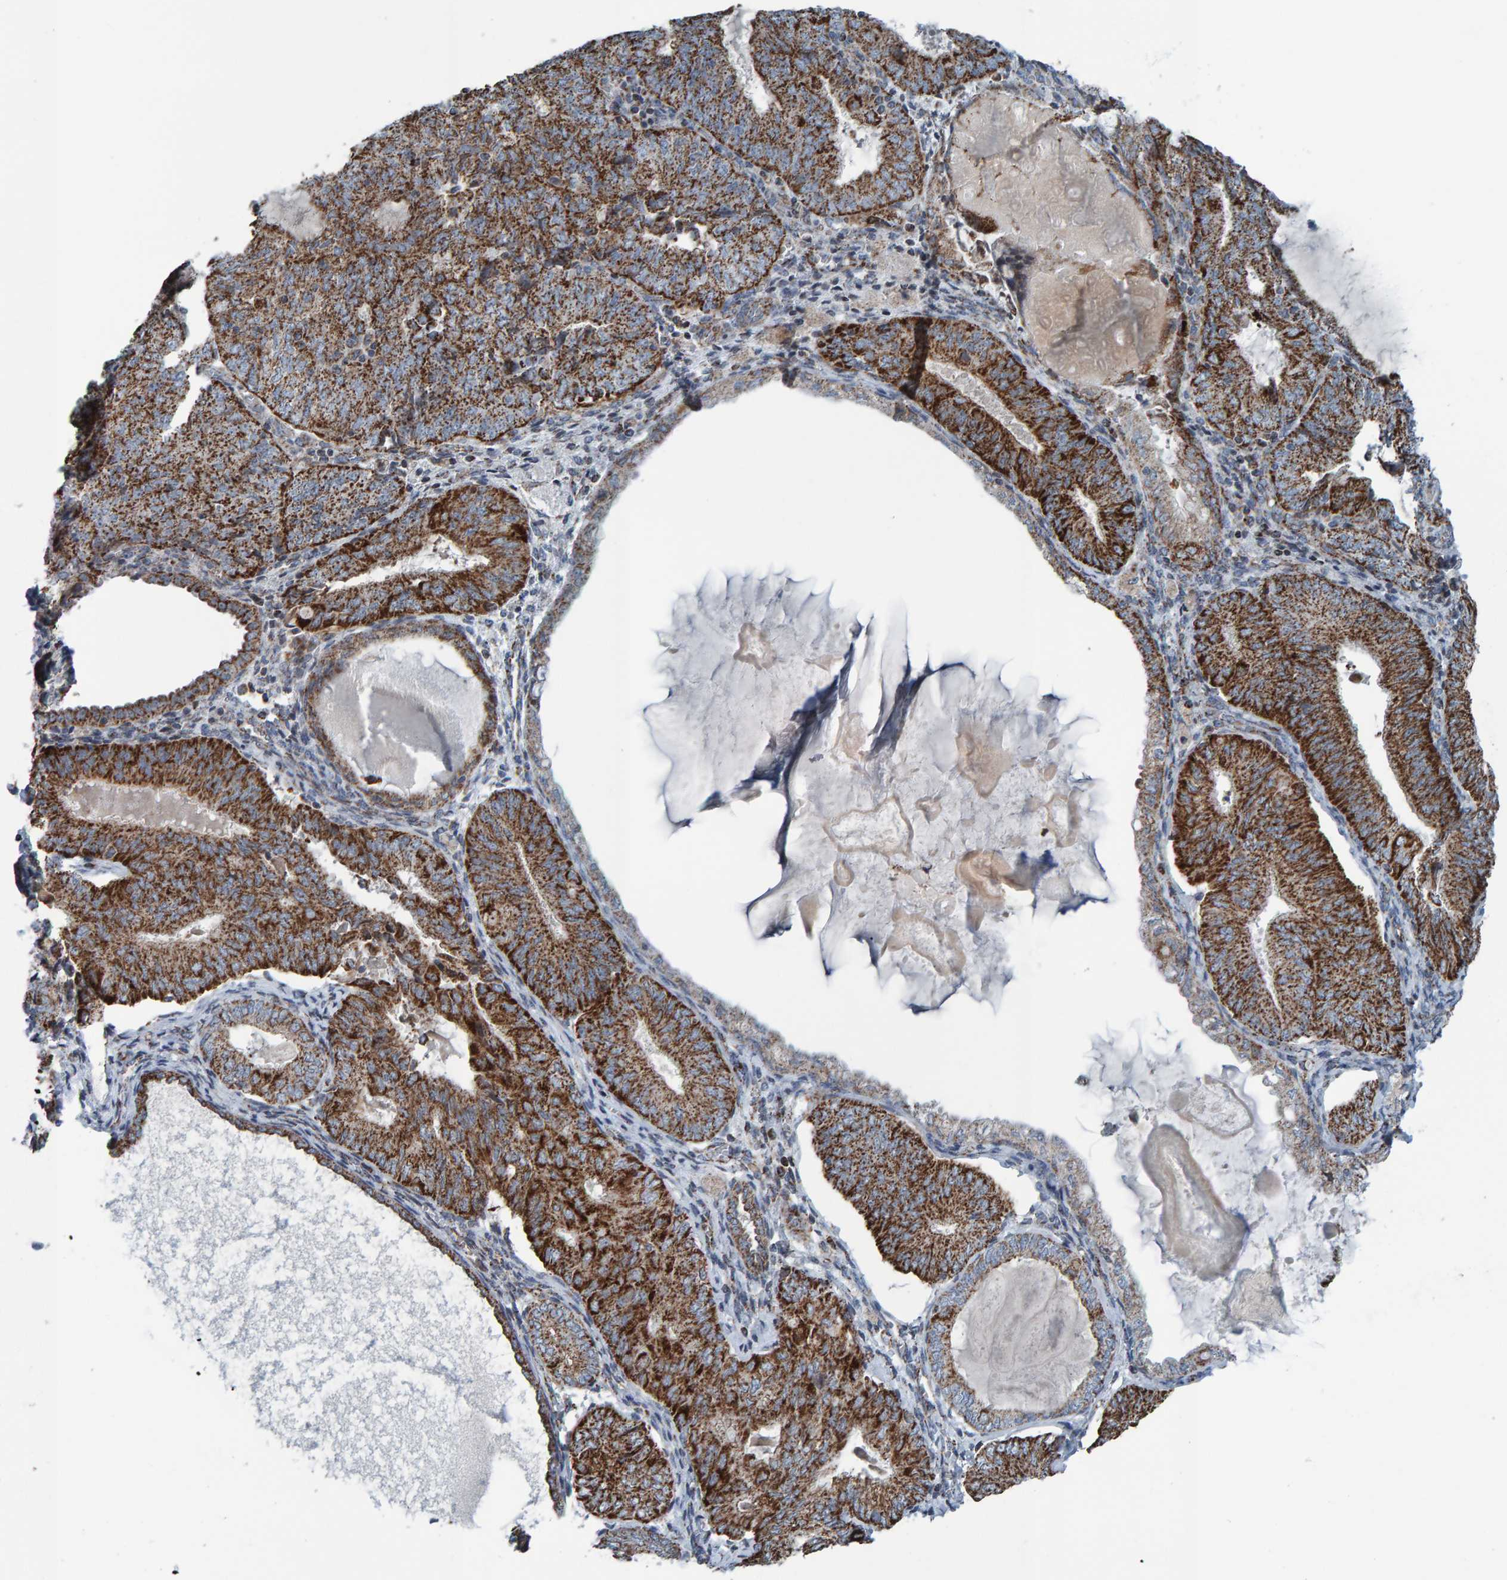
{"staining": {"intensity": "strong", "quantity": ">75%", "location": "cytoplasmic/membranous"}, "tissue": "endometrial cancer", "cell_type": "Tumor cells", "image_type": "cancer", "snomed": [{"axis": "morphology", "description": "Adenocarcinoma, NOS"}, {"axis": "topography", "description": "Endometrium"}], "caption": "Approximately >75% of tumor cells in human adenocarcinoma (endometrial) display strong cytoplasmic/membranous protein positivity as visualized by brown immunohistochemical staining.", "gene": "ZNF48", "patient": {"sex": "female", "age": 81}}